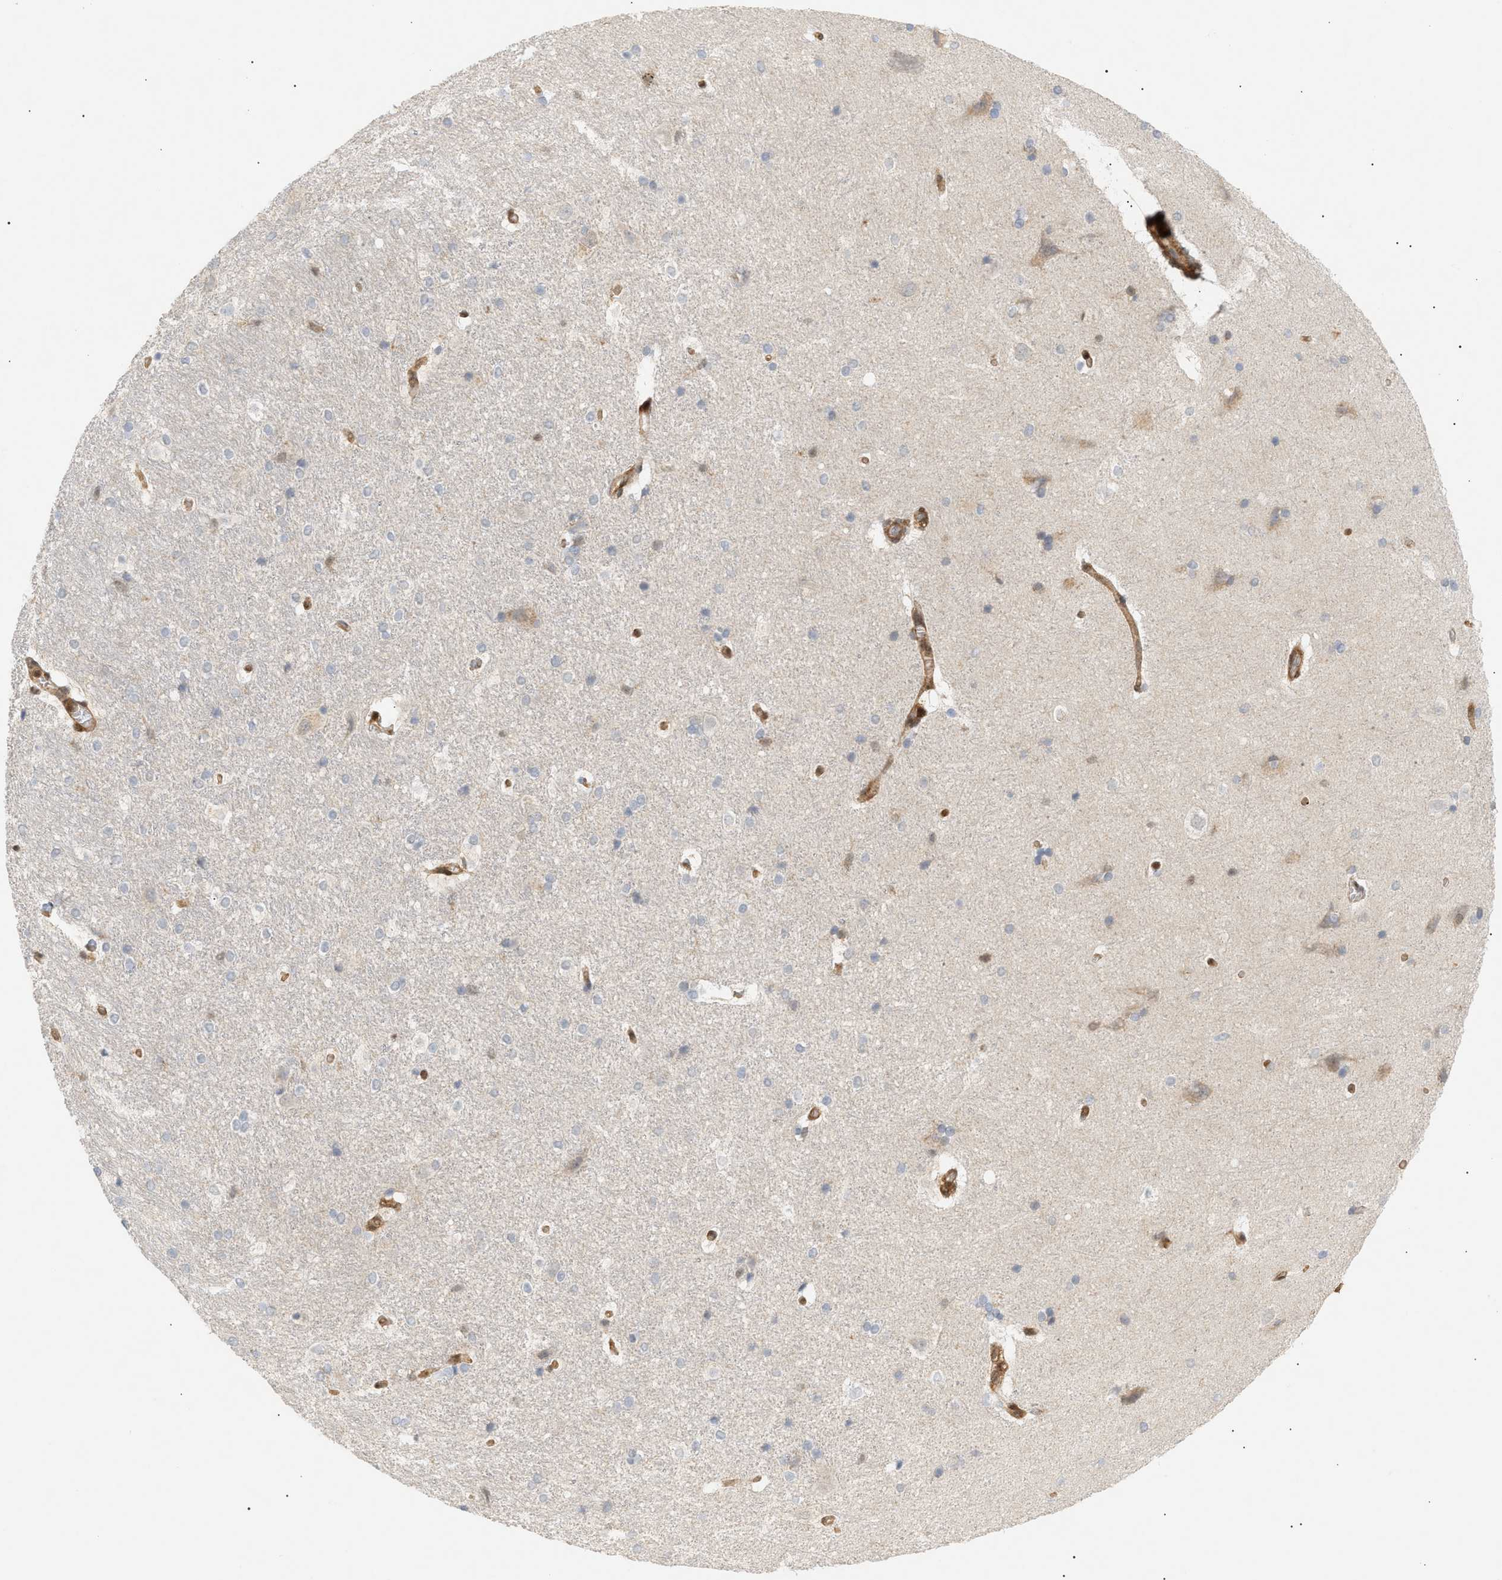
{"staining": {"intensity": "moderate", "quantity": "<25%", "location": "cytoplasmic/membranous"}, "tissue": "hippocampus", "cell_type": "Glial cells", "image_type": "normal", "snomed": [{"axis": "morphology", "description": "Normal tissue, NOS"}, {"axis": "topography", "description": "Hippocampus"}], "caption": "A brown stain highlights moderate cytoplasmic/membranous positivity of a protein in glial cells of unremarkable human hippocampus.", "gene": "SHC1", "patient": {"sex": "female", "age": 19}}